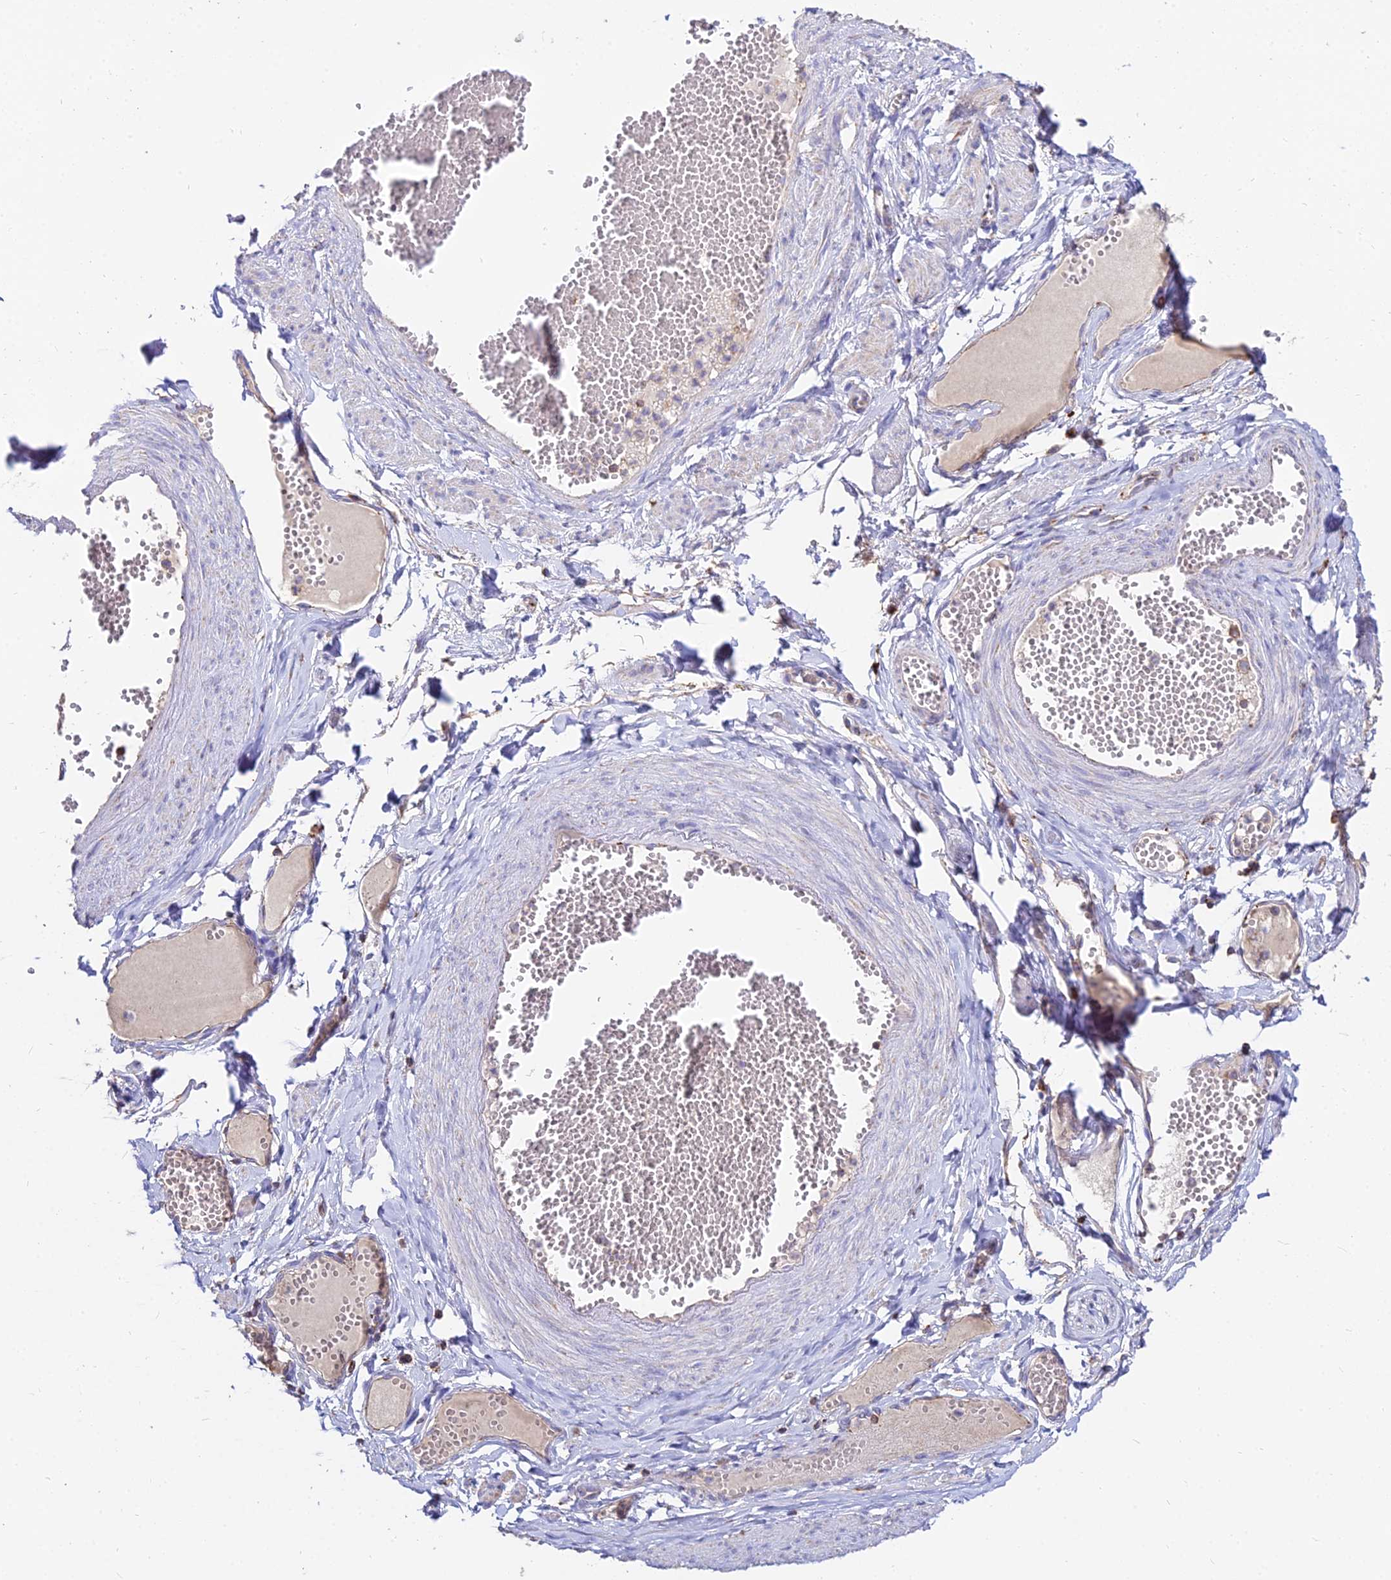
{"staining": {"intensity": "negative", "quantity": "none", "location": "none"}, "tissue": "soft tissue", "cell_type": "Fibroblasts", "image_type": "normal", "snomed": [{"axis": "morphology", "description": "Normal tissue, NOS"}, {"axis": "topography", "description": "Smooth muscle"}, {"axis": "topography", "description": "Peripheral nerve tissue"}], "caption": "Immunohistochemical staining of normal soft tissue exhibits no significant positivity in fibroblasts.", "gene": "PNLIPRP3", "patient": {"sex": "female", "age": 39}}